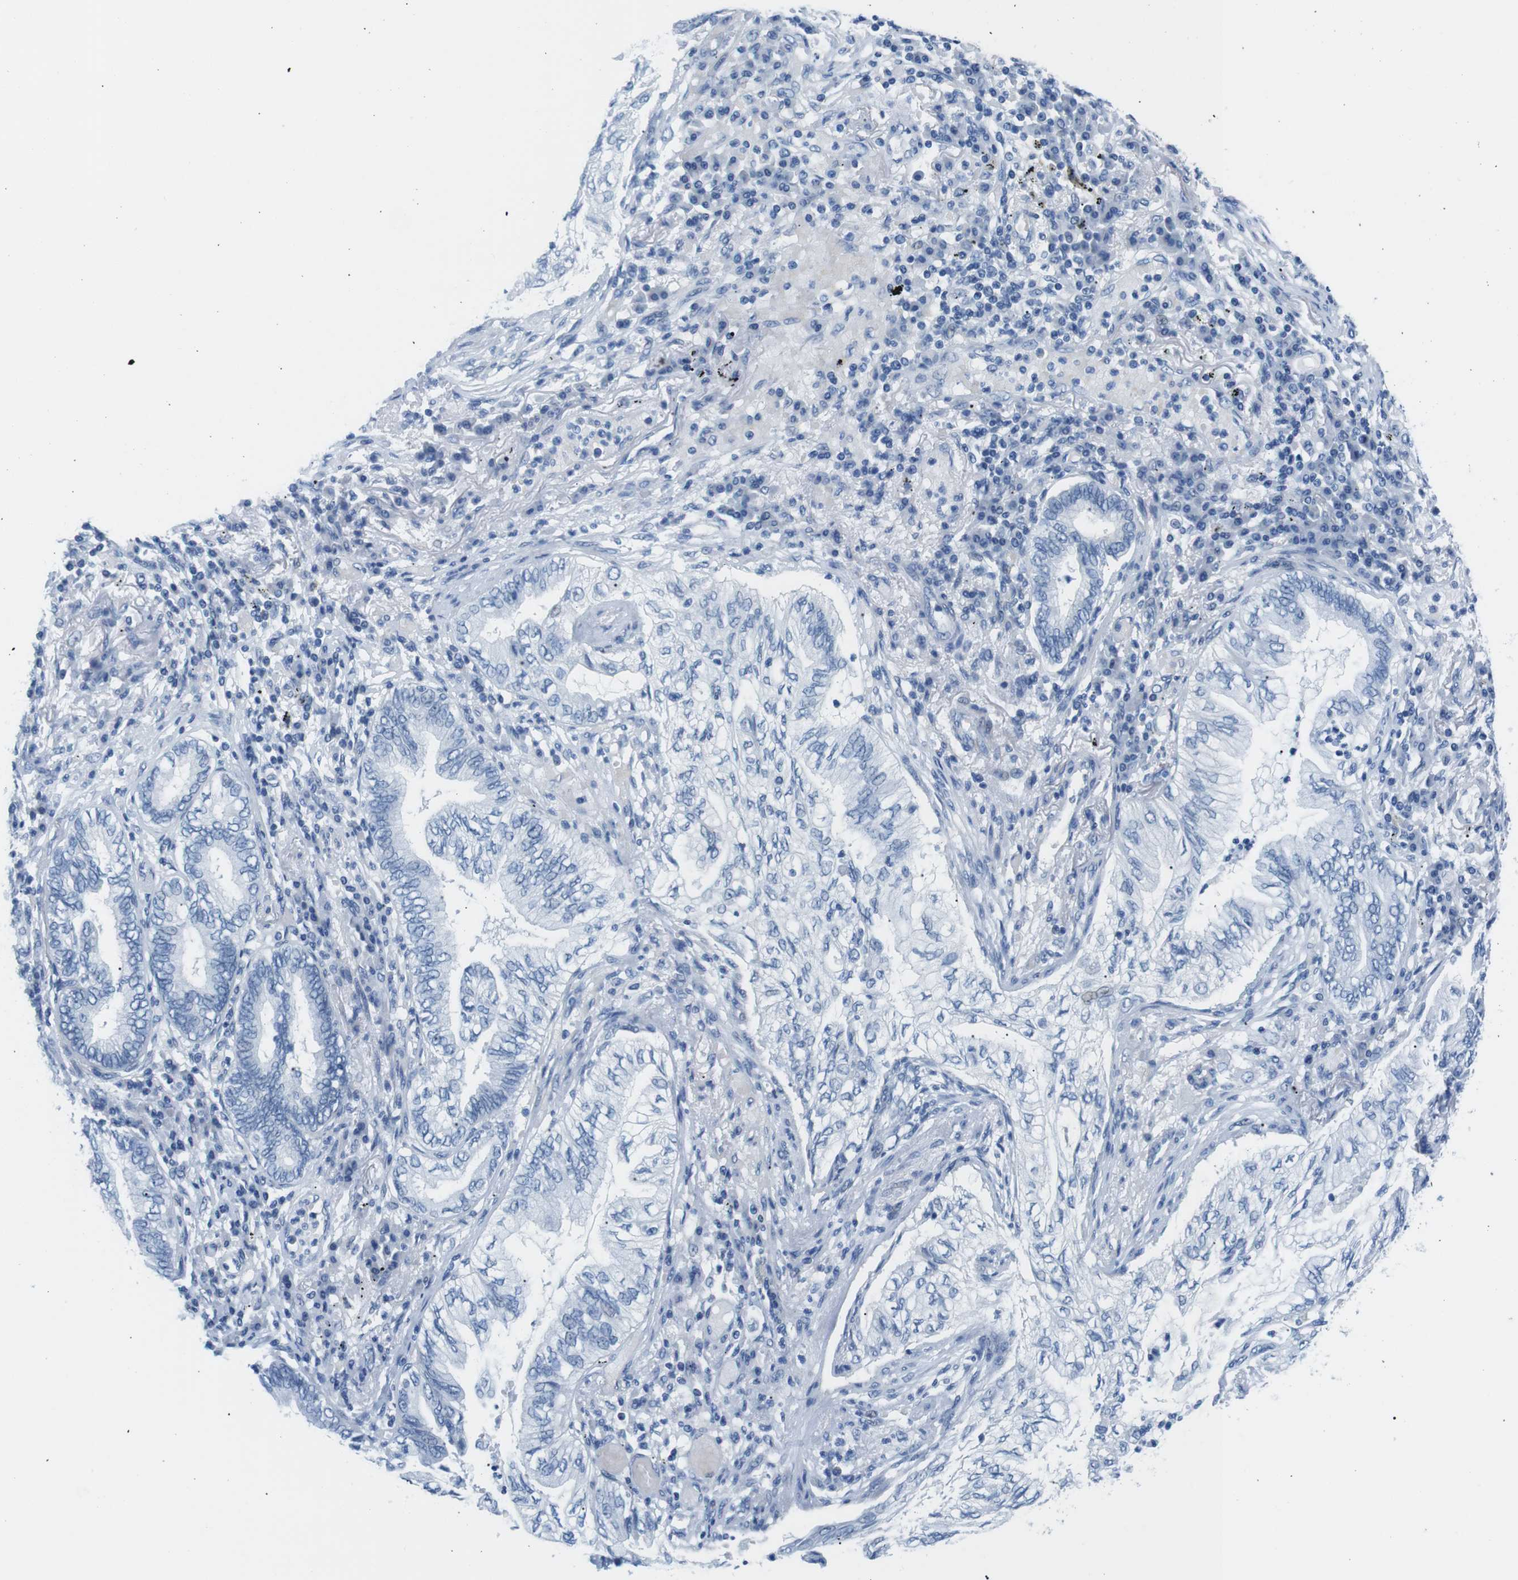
{"staining": {"intensity": "negative", "quantity": "none", "location": "none"}, "tissue": "lung cancer", "cell_type": "Tumor cells", "image_type": "cancer", "snomed": [{"axis": "morphology", "description": "Normal tissue, NOS"}, {"axis": "morphology", "description": "Adenocarcinoma, NOS"}, {"axis": "topography", "description": "Bronchus"}, {"axis": "topography", "description": "Lung"}], "caption": "A high-resolution histopathology image shows IHC staining of lung cancer (adenocarcinoma), which displays no significant positivity in tumor cells.", "gene": "MUC2", "patient": {"sex": "female", "age": 70}}